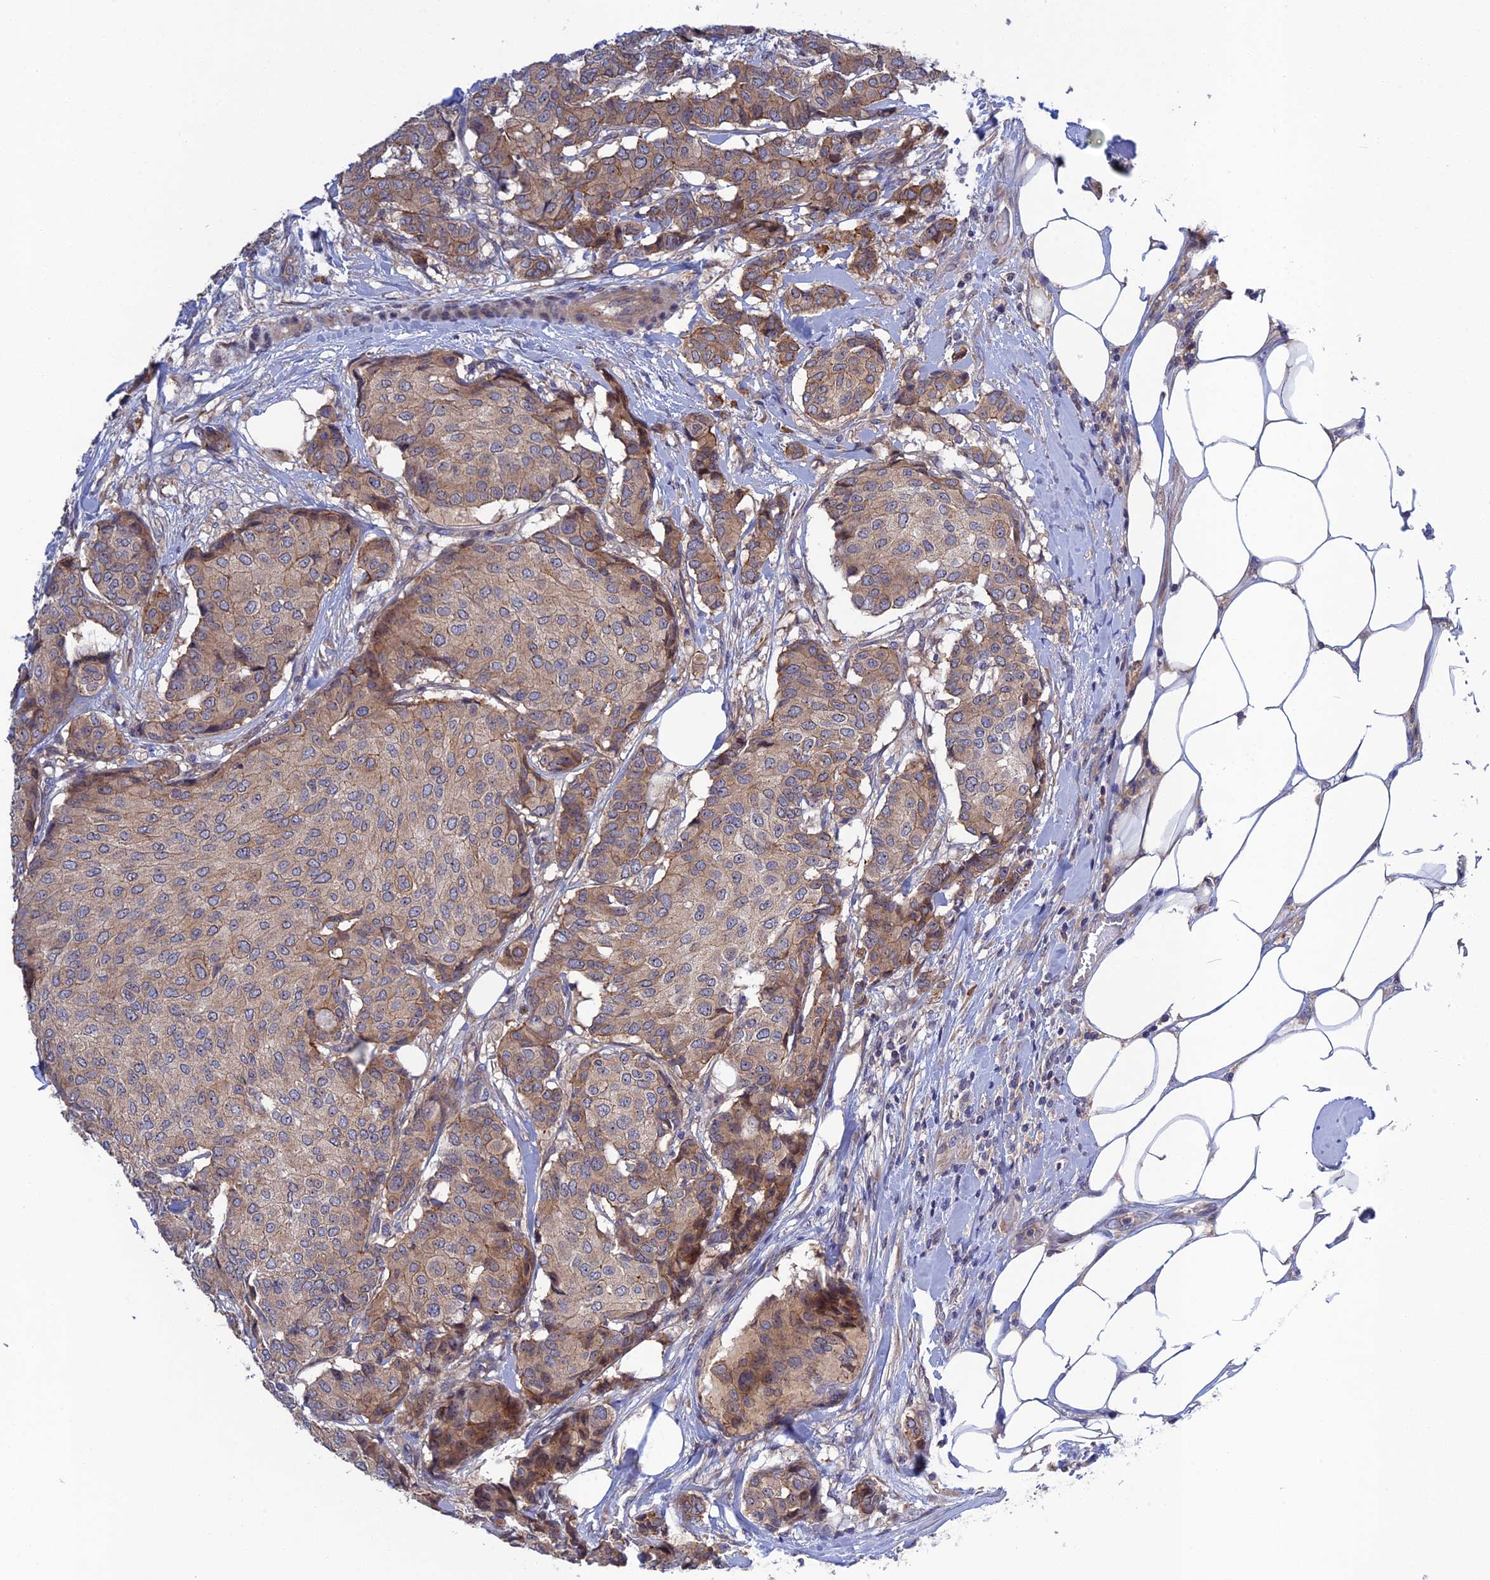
{"staining": {"intensity": "weak", "quantity": "25%-75%", "location": "cytoplasmic/membranous"}, "tissue": "breast cancer", "cell_type": "Tumor cells", "image_type": "cancer", "snomed": [{"axis": "morphology", "description": "Duct carcinoma"}, {"axis": "topography", "description": "Breast"}], "caption": "The image shows staining of breast invasive ductal carcinoma, revealing weak cytoplasmic/membranous protein staining (brown color) within tumor cells.", "gene": "CRACD", "patient": {"sex": "female", "age": 75}}